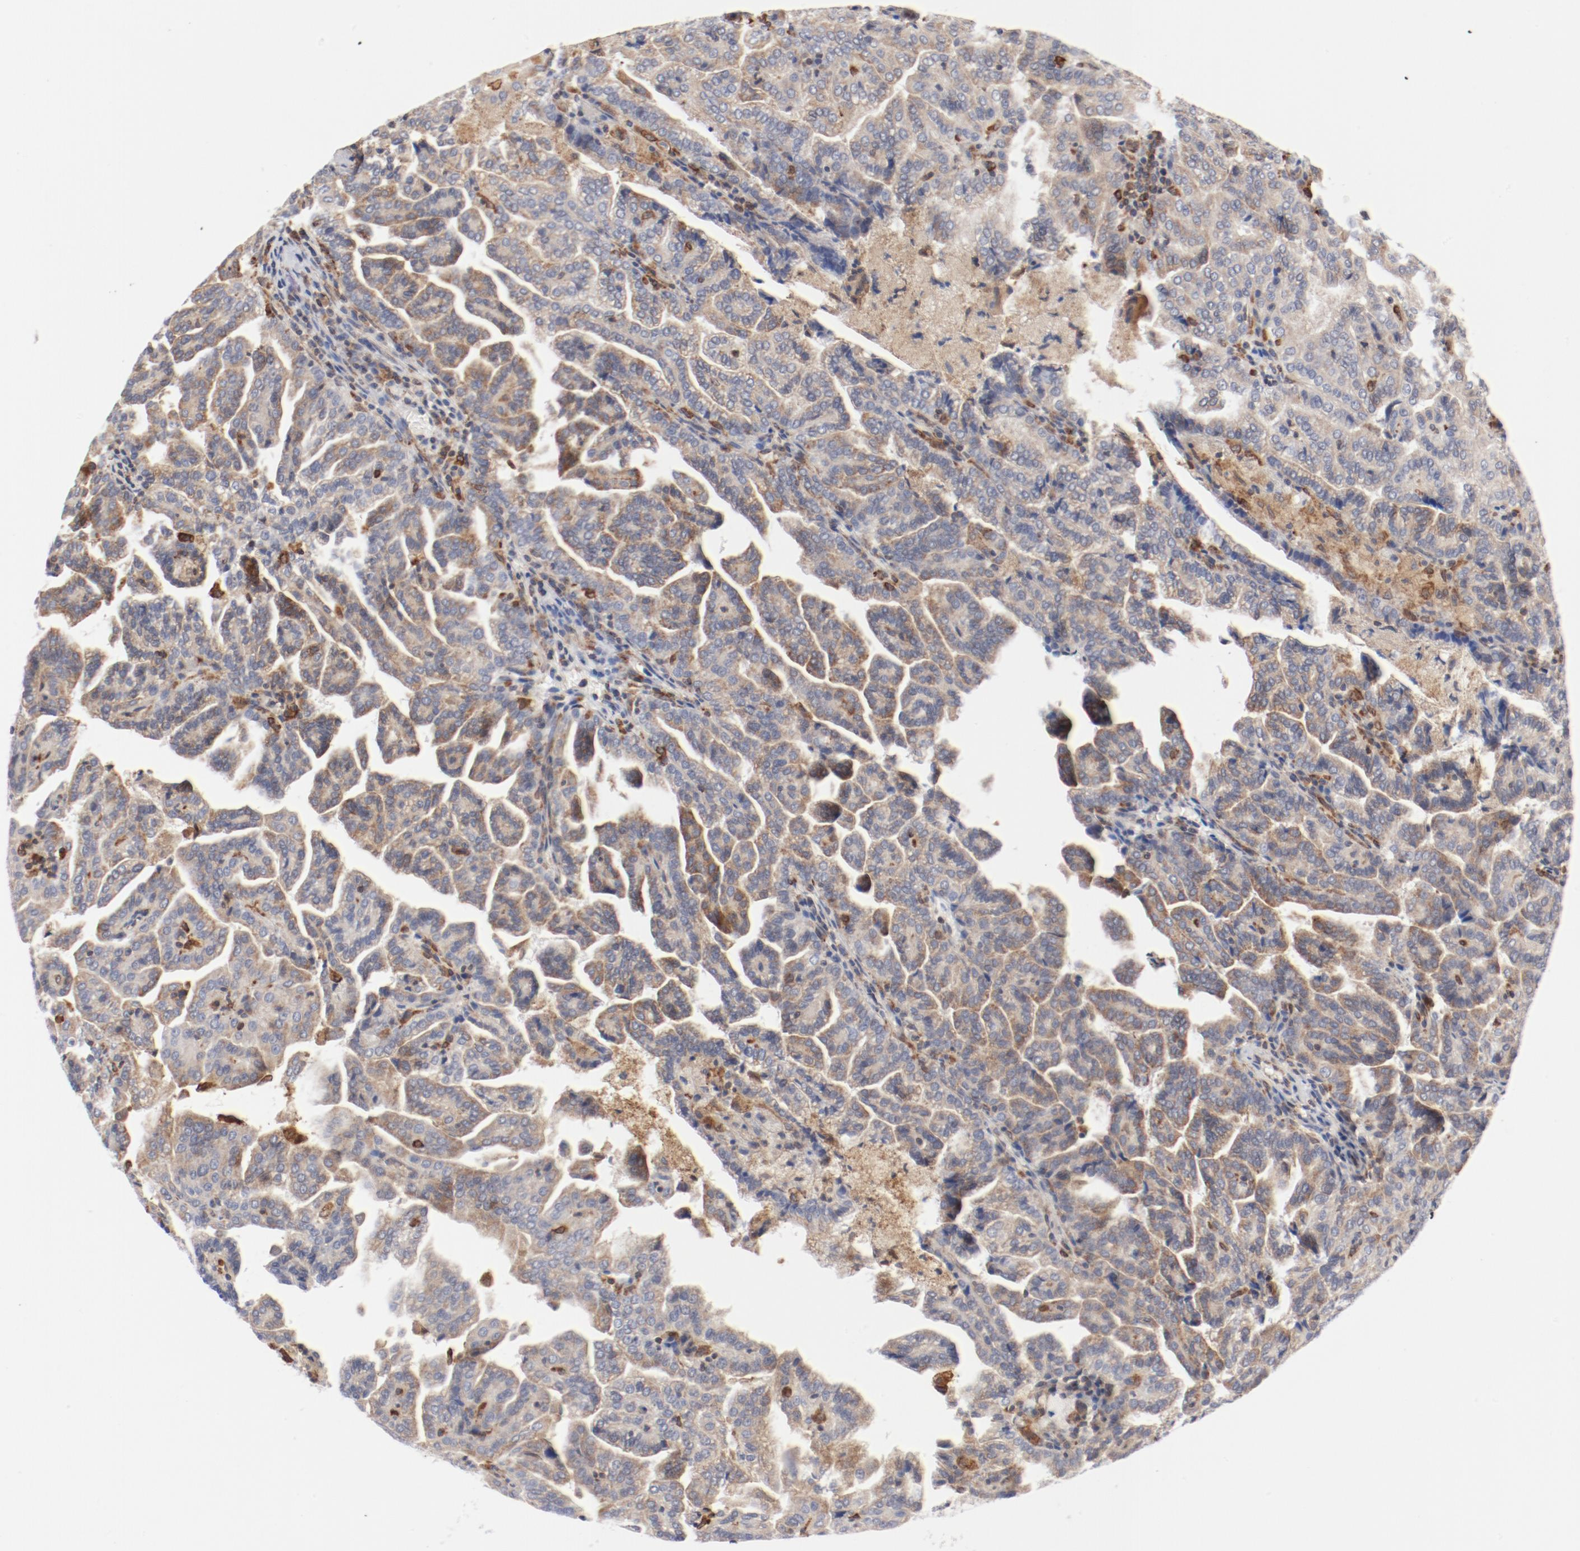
{"staining": {"intensity": "moderate", "quantity": ">75%", "location": "cytoplasmic/membranous"}, "tissue": "renal cancer", "cell_type": "Tumor cells", "image_type": "cancer", "snomed": [{"axis": "morphology", "description": "Adenocarcinoma, NOS"}, {"axis": "topography", "description": "Kidney"}], "caption": "Immunohistochemistry micrograph of human renal cancer stained for a protein (brown), which exhibits medium levels of moderate cytoplasmic/membranous positivity in about >75% of tumor cells.", "gene": "PDPK1", "patient": {"sex": "male", "age": 61}}